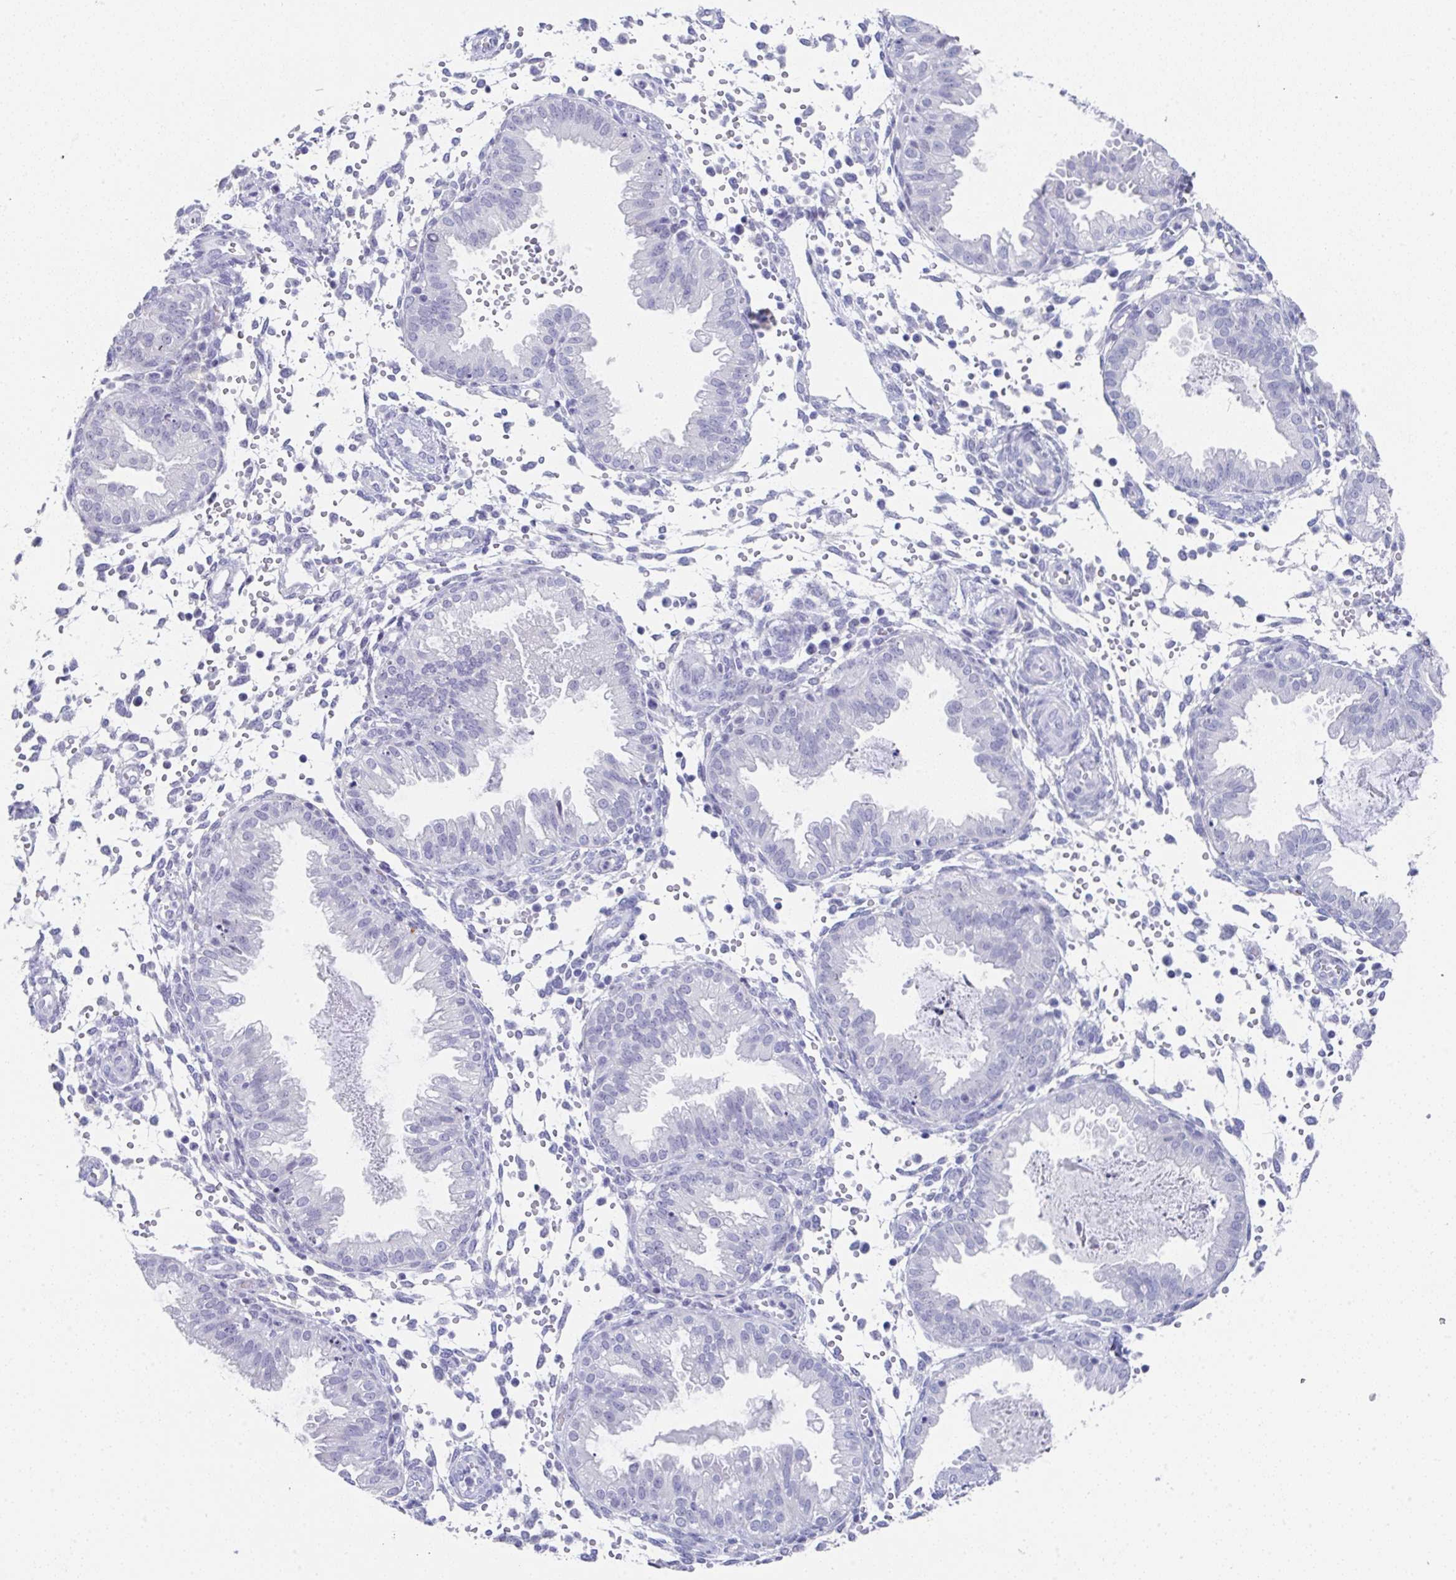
{"staining": {"intensity": "negative", "quantity": "none", "location": "none"}, "tissue": "endometrium", "cell_type": "Cells in endometrial stroma", "image_type": "normal", "snomed": [{"axis": "morphology", "description": "Normal tissue, NOS"}, {"axis": "topography", "description": "Endometrium"}], "caption": "DAB (3,3'-diaminobenzidine) immunohistochemical staining of unremarkable human endometrium exhibits no significant staining in cells in endometrial stroma. (Stains: DAB (3,3'-diaminobenzidine) immunohistochemistry with hematoxylin counter stain, Microscopy: brightfield microscopy at high magnification).", "gene": "TNFRSF8", "patient": {"sex": "female", "age": 33}}